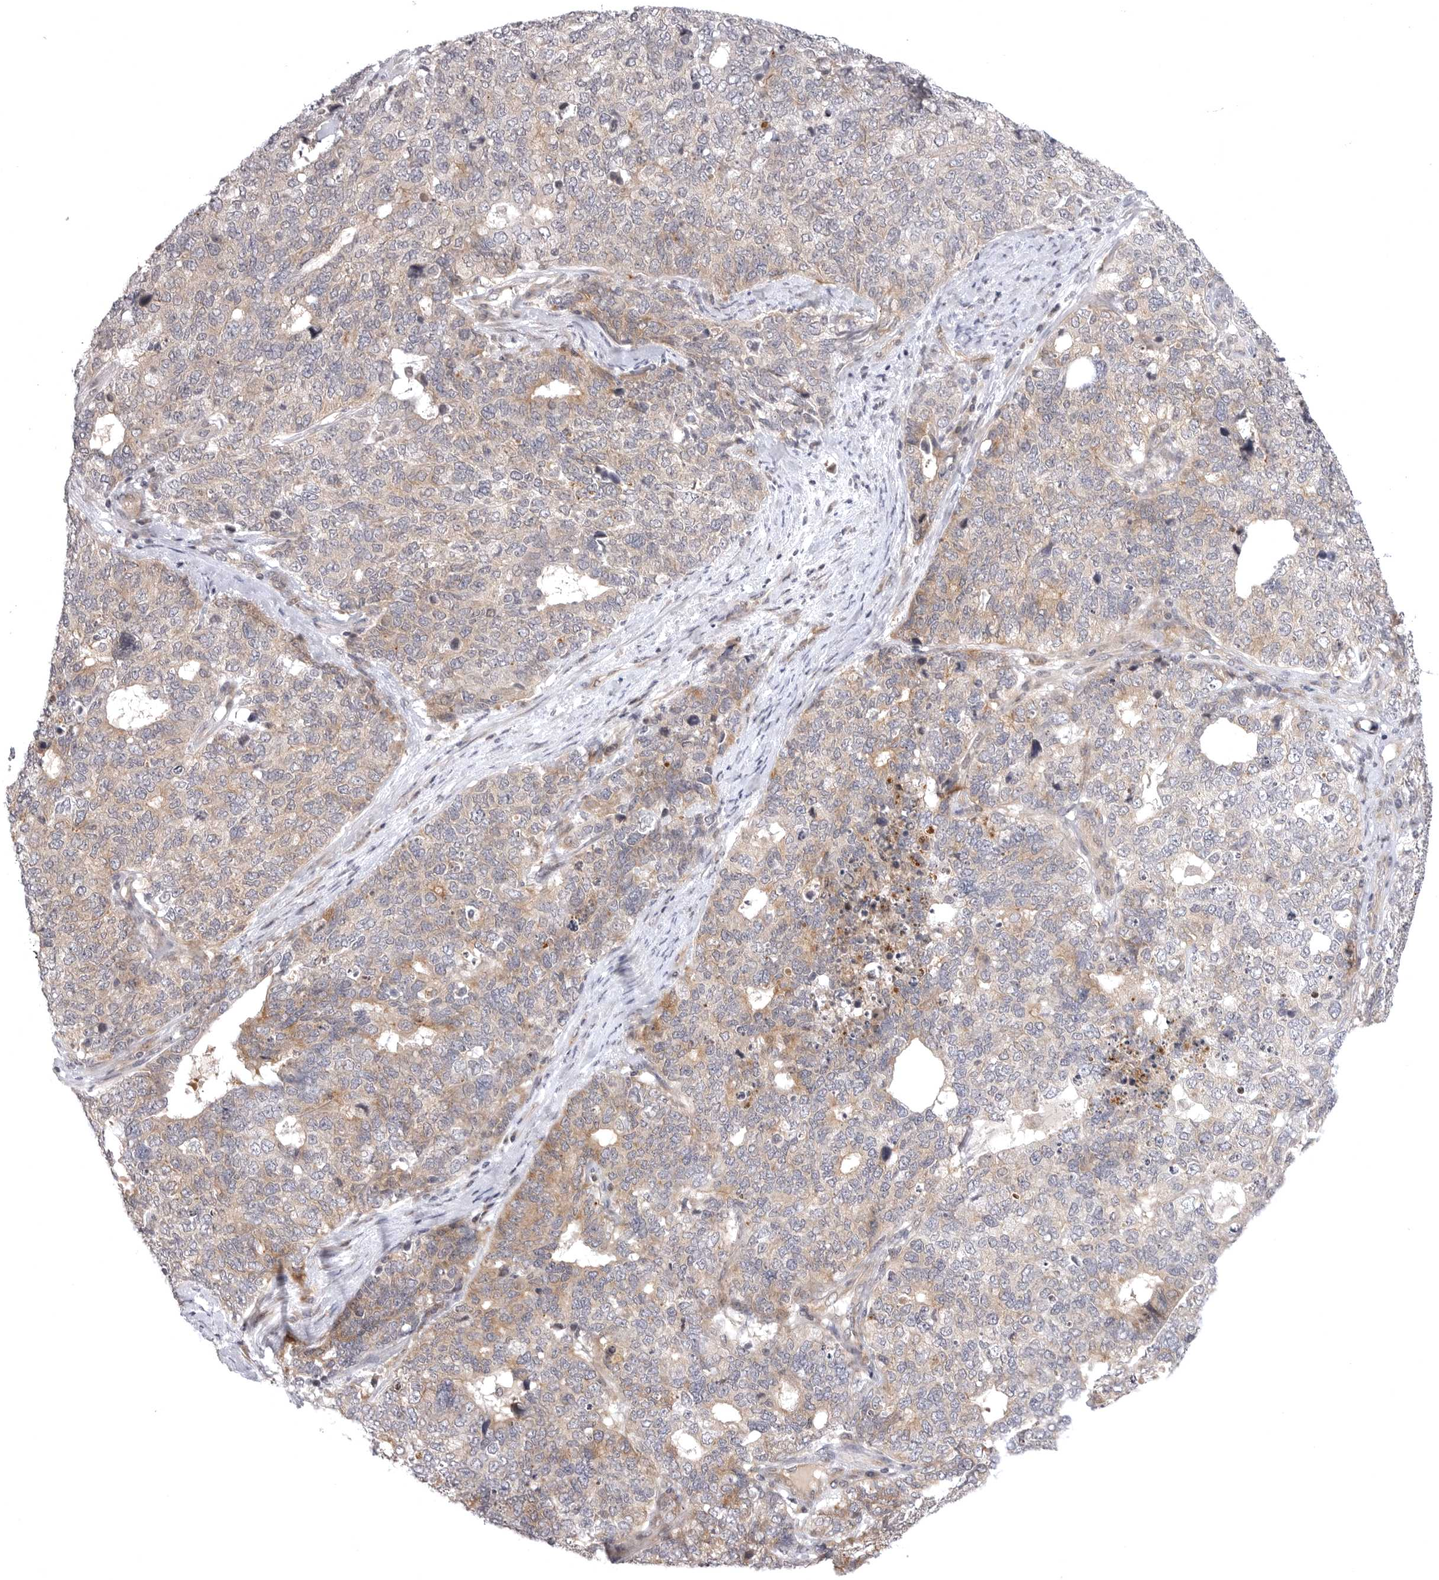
{"staining": {"intensity": "weak", "quantity": "25%-75%", "location": "cytoplasmic/membranous"}, "tissue": "cervical cancer", "cell_type": "Tumor cells", "image_type": "cancer", "snomed": [{"axis": "morphology", "description": "Squamous cell carcinoma, NOS"}, {"axis": "topography", "description": "Cervix"}], "caption": "Cervical cancer stained for a protein demonstrates weak cytoplasmic/membranous positivity in tumor cells.", "gene": "CD300LD", "patient": {"sex": "female", "age": 63}}